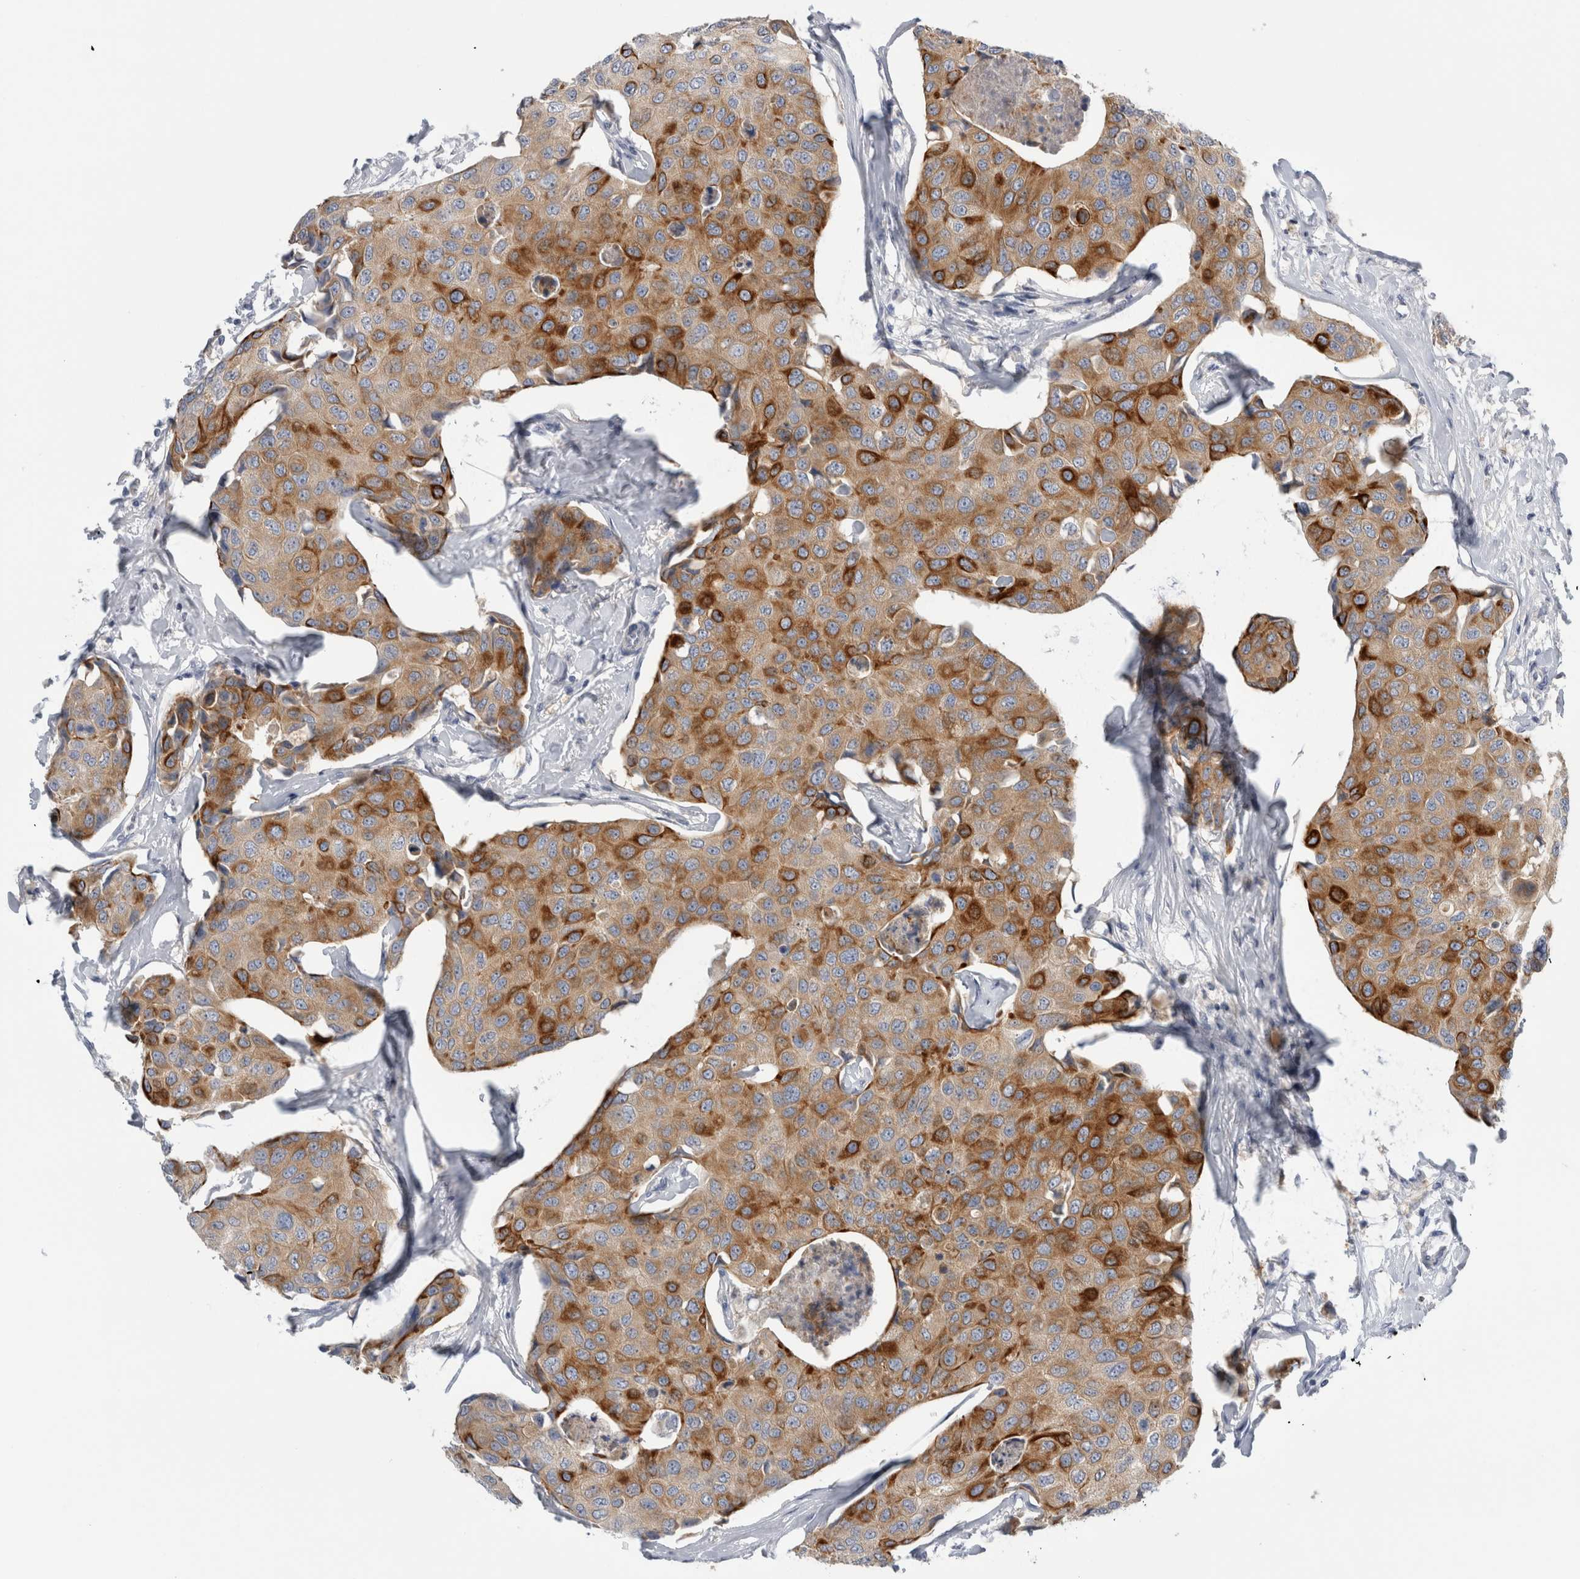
{"staining": {"intensity": "strong", "quantity": "25%-75%", "location": "cytoplasmic/membranous"}, "tissue": "breast cancer", "cell_type": "Tumor cells", "image_type": "cancer", "snomed": [{"axis": "morphology", "description": "Duct carcinoma"}, {"axis": "topography", "description": "Breast"}], "caption": "Immunohistochemistry (DAB) staining of human breast cancer exhibits strong cytoplasmic/membranous protein expression in about 25%-75% of tumor cells.", "gene": "SLC20A2", "patient": {"sex": "female", "age": 80}}